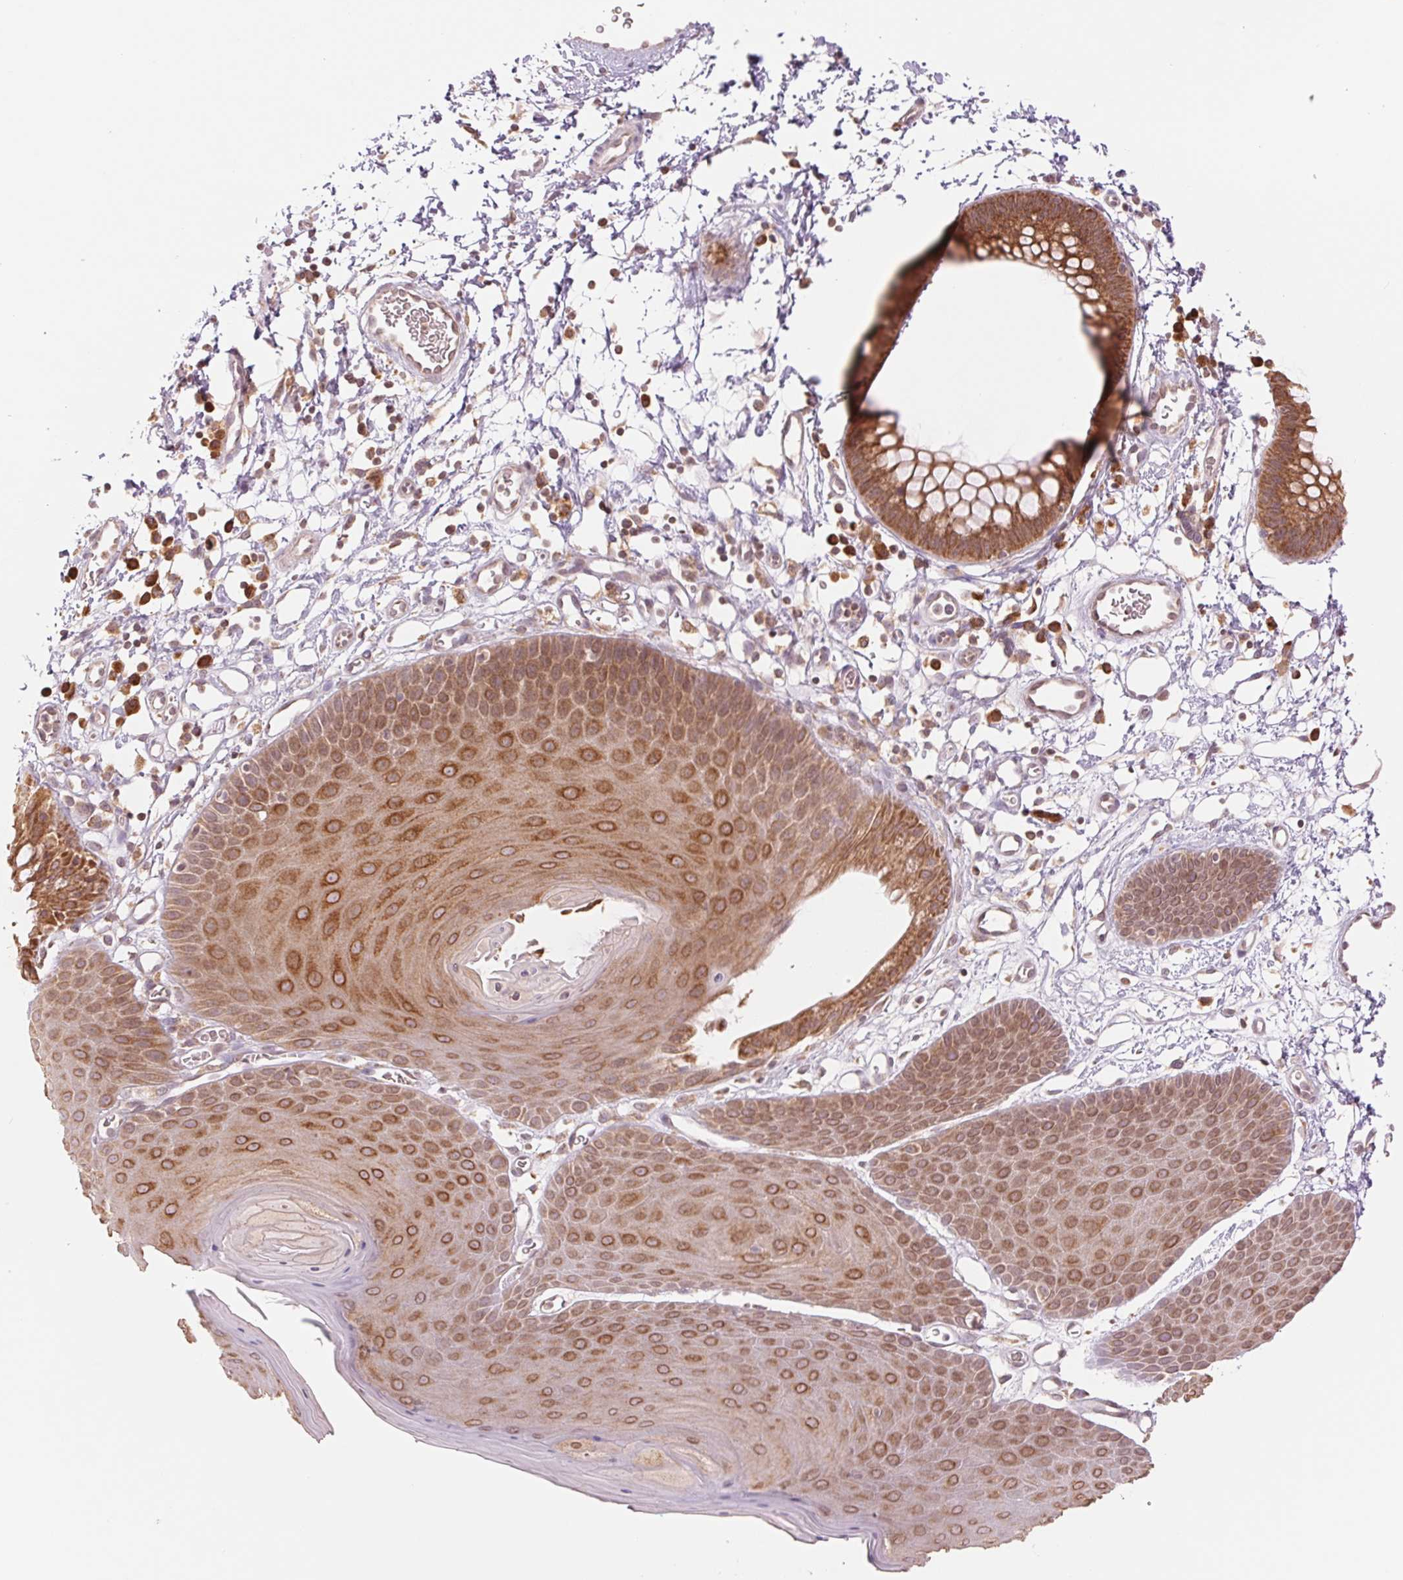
{"staining": {"intensity": "moderate", "quantity": ">75%", "location": "cytoplasmic/membranous"}, "tissue": "skin", "cell_type": "Epidermal cells", "image_type": "normal", "snomed": [{"axis": "morphology", "description": "Normal tissue, NOS"}, {"axis": "topography", "description": "Anal"}], "caption": "Protein staining by IHC shows moderate cytoplasmic/membranous expression in approximately >75% of epidermal cells in normal skin. Nuclei are stained in blue.", "gene": "TECR", "patient": {"sex": "male", "age": 53}}